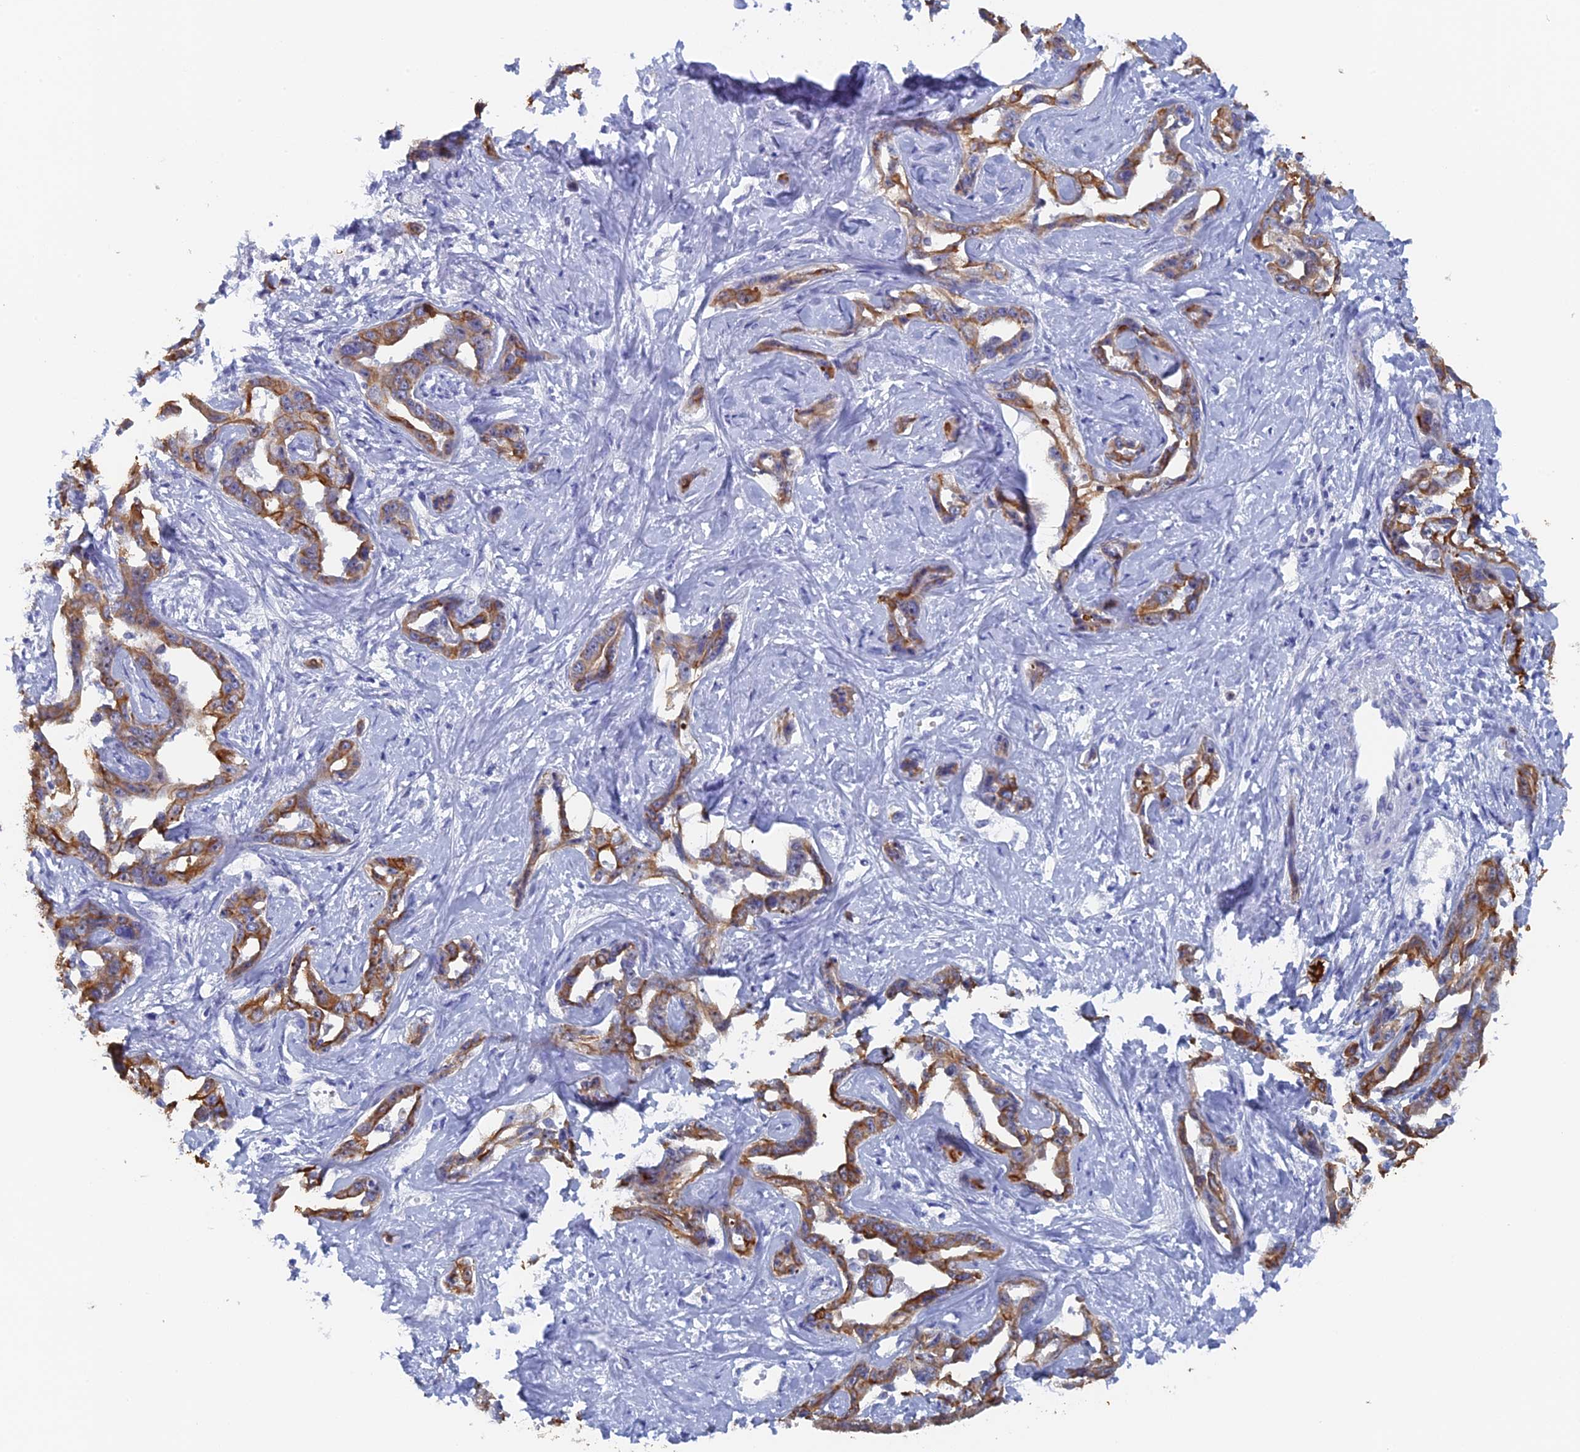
{"staining": {"intensity": "moderate", "quantity": ">75%", "location": "cytoplasmic/membranous"}, "tissue": "liver cancer", "cell_type": "Tumor cells", "image_type": "cancer", "snomed": [{"axis": "morphology", "description": "Cholangiocarcinoma"}, {"axis": "topography", "description": "Liver"}], "caption": "IHC of human liver cholangiocarcinoma exhibits medium levels of moderate cytoplasmic/membranous staining in approximately >75% of tumor cells. The staining was performed using DAB, with brown indicating positive protein expression. Nuclei are stained blue with hematoxylin.", "gene": "SRFBP1", "patient": {"sex": "male", "age": 59}}